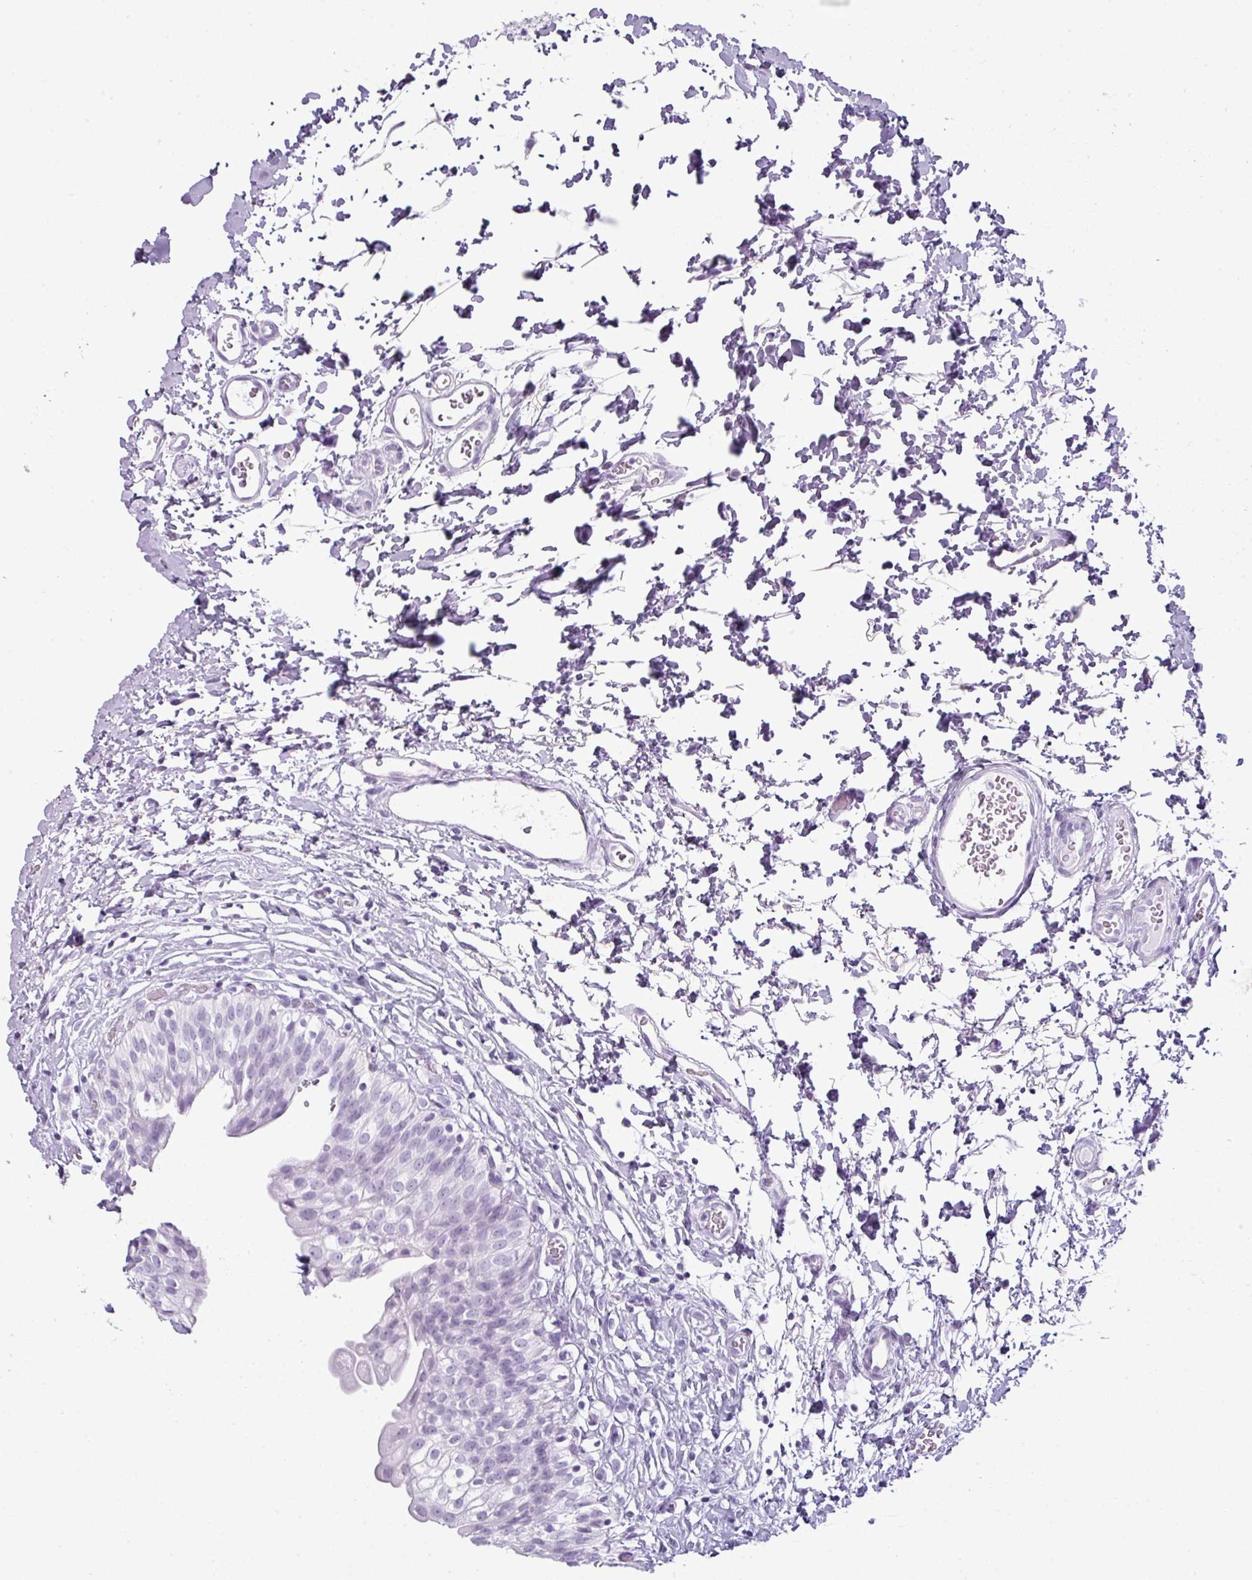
{"staining": {"intensity": "negative", "quantity": "none", "location": "none"}, "tissue": "urinary bladder", "cell_type": "Urothelial cells", "image_type": "normal", "snomed": [{"axis": "morphology", "description": "Normal tissue, NOS"}, {"axis": "topography", "description": "Urinary bladder"}], "caption": "Urothelial cells are negative for brown protein staining in benign urinary bladder. Nuclei are stained in blue.", "gene": "SCT", "patient": {"sex": "male", "age": 51}}